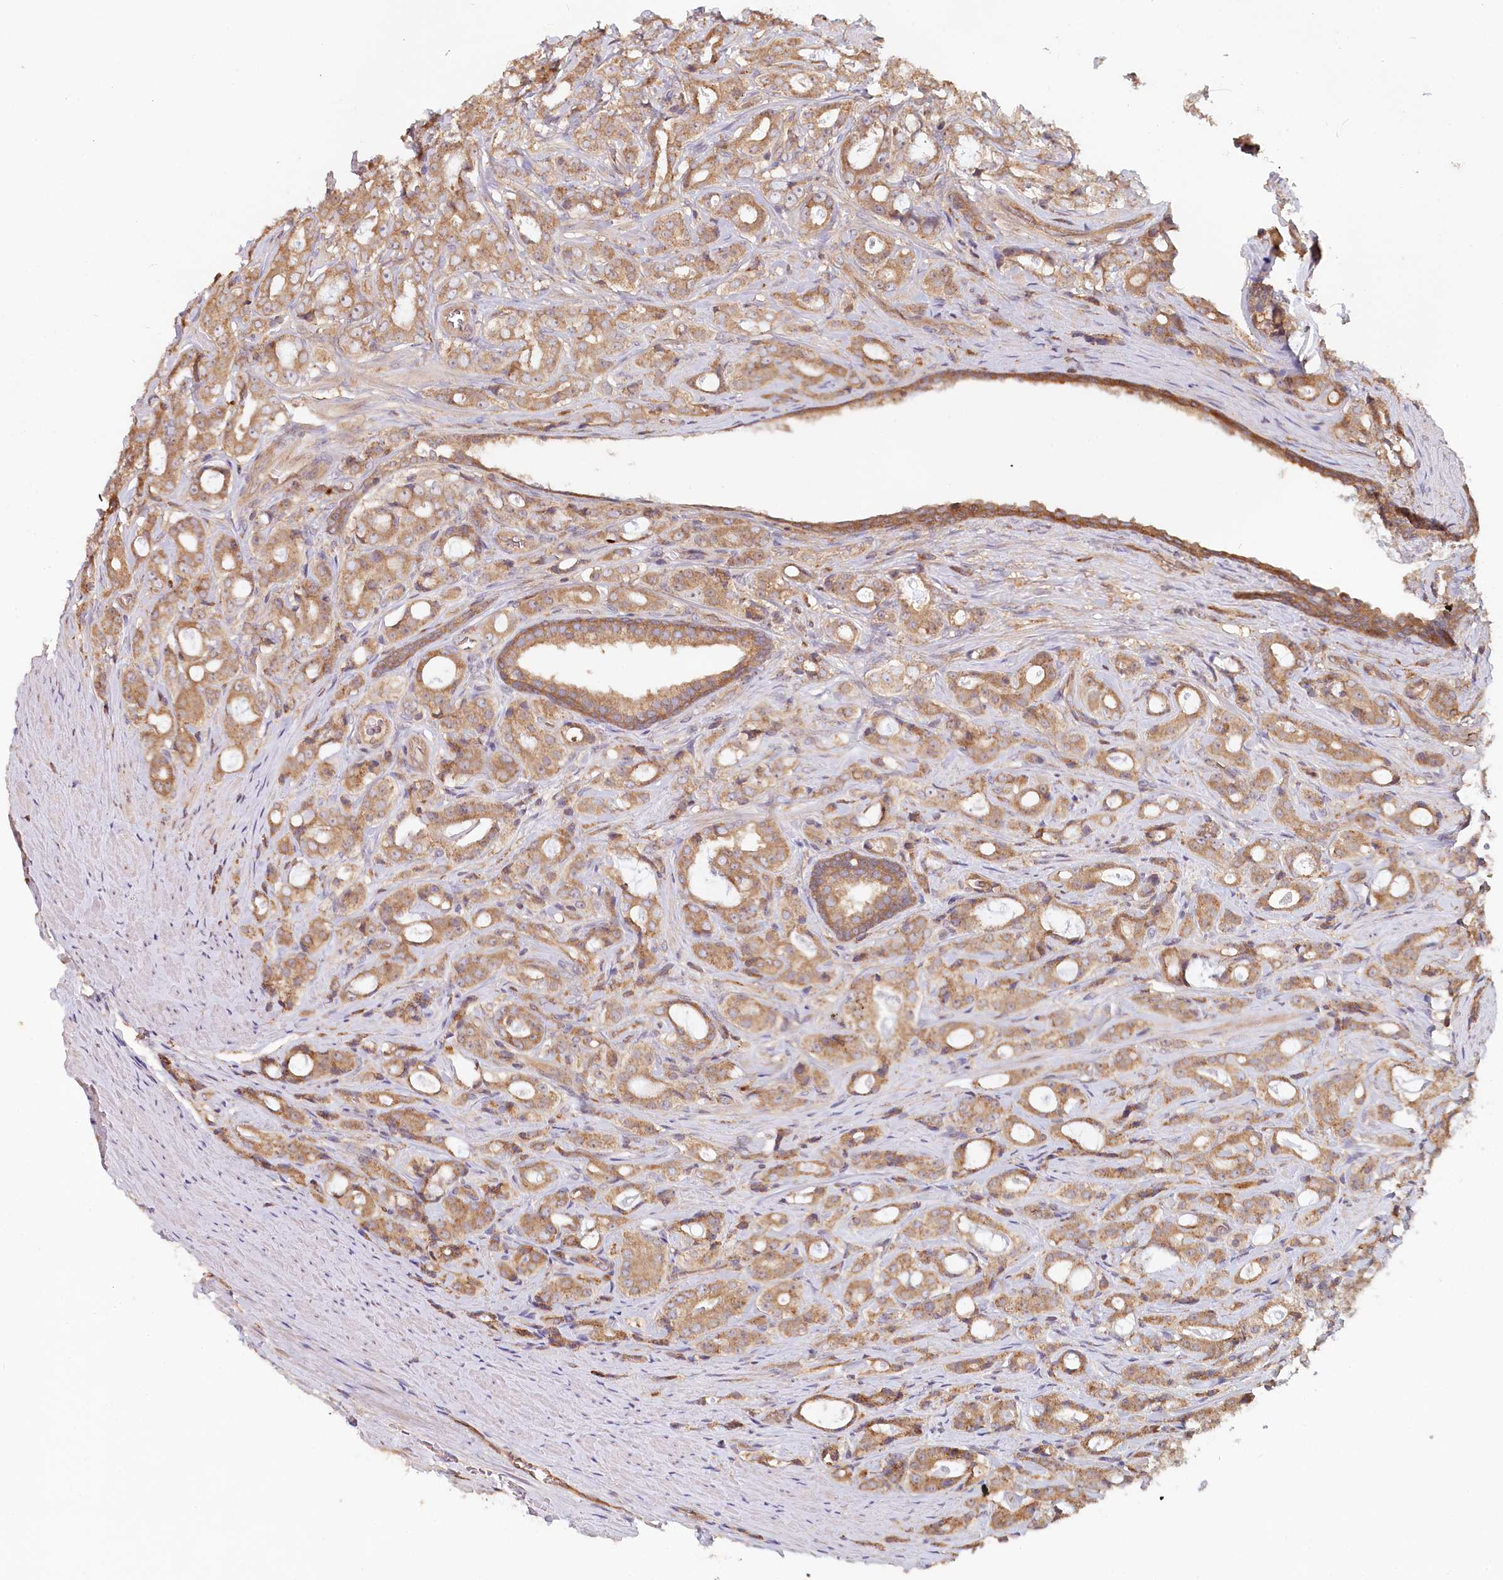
{"staining": {"intensity": "moderate", "quantity": ">75%", "location": "cytoplasmic/membranous"}, "tissue": "prostate cancer", "cell_type": "Tumor cells", "image_type": "cancer", "snomed": [{"axis": "morphology", "description": "Adenocarcinoma, High grade"}, {"axis": "topography", "description": "Prostate"}], "caption": "Immunohistochemical staining of high-grade adenocarcinoma (prostate) reveals medium levels of moderate cytoplasmic/membranous positivity in approximately >75% of tumor cells.", "gene": "HAL", "patient": {"sex": "male", "age": 63}}